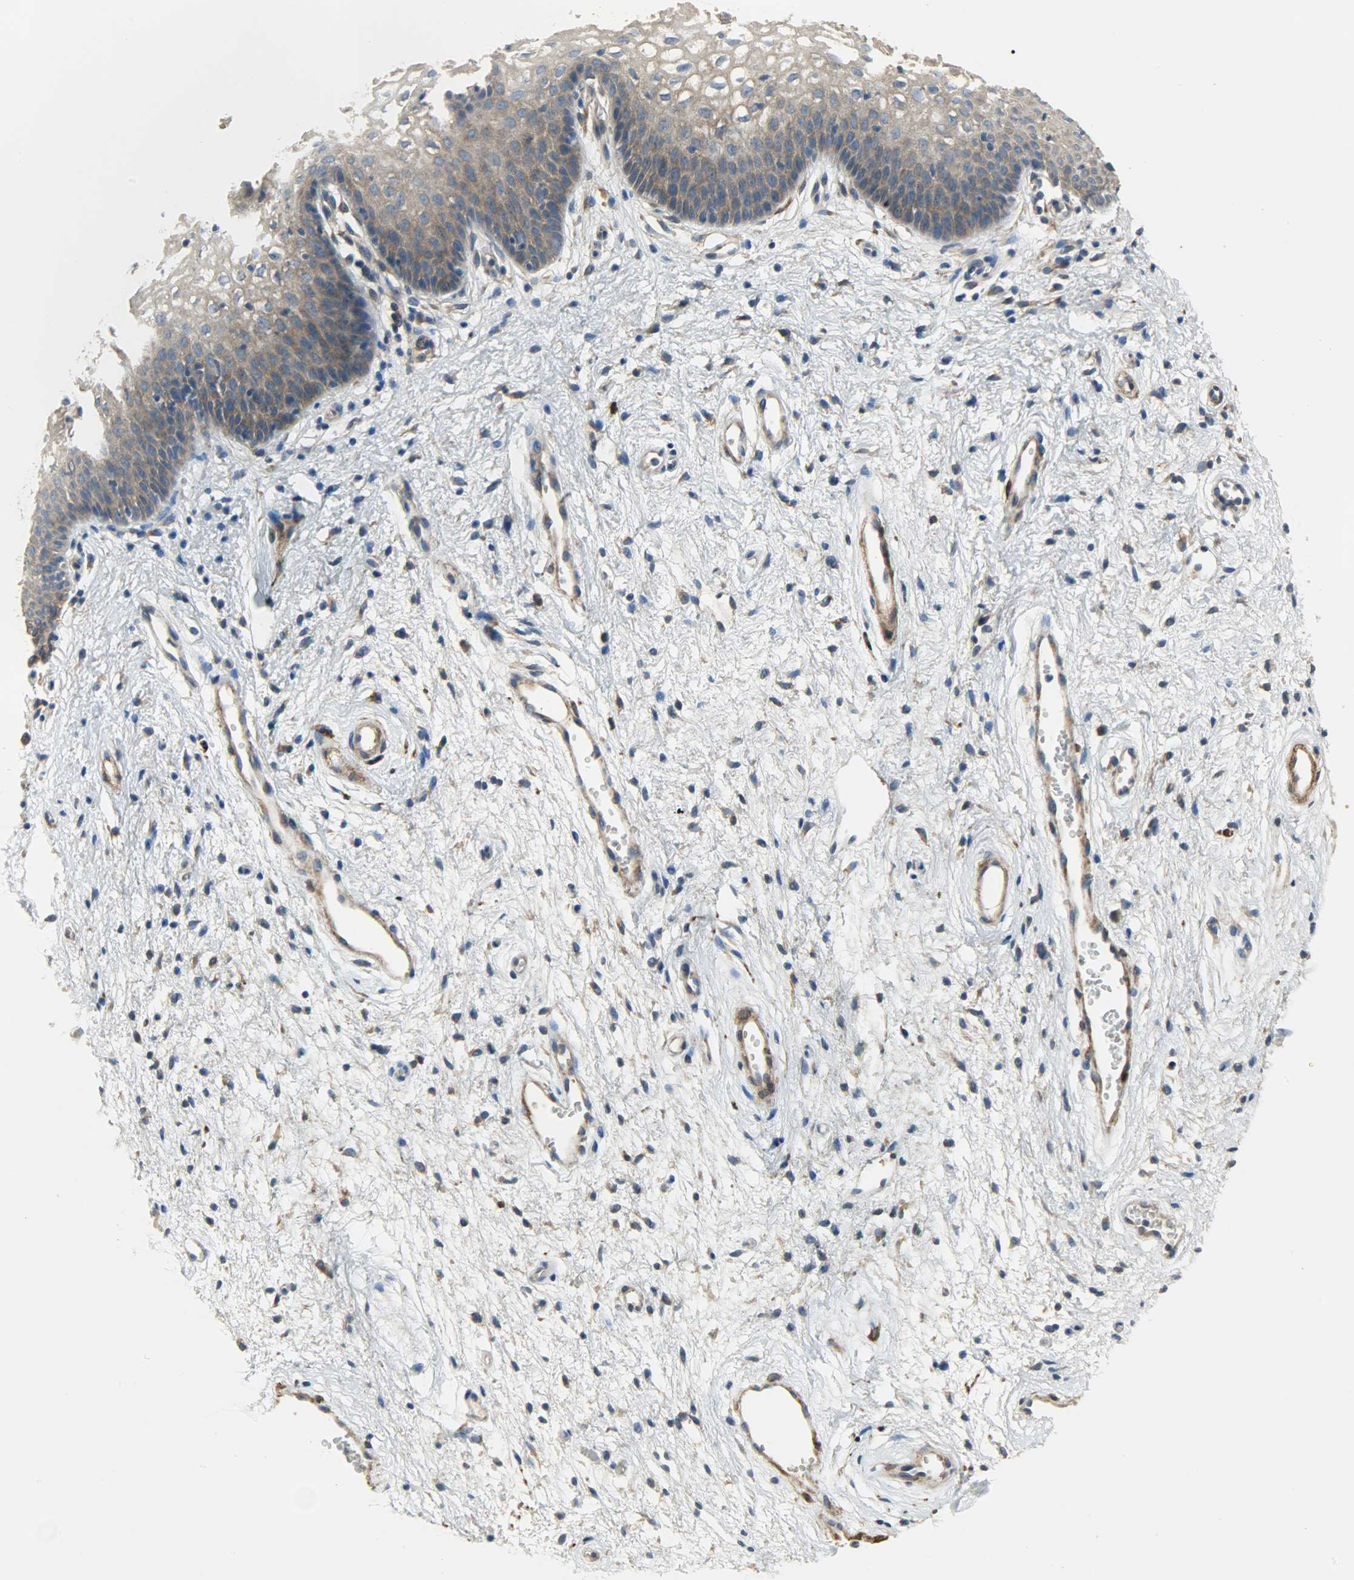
{"staining": {"intensity": "moderate", "quantity": ">75%", "location": "cytoplasmic/membranous"}, "tissue": "vagina", "cell_type": "Squamous epithelial cells", "image_type": "normal", "snomed": [{"axis": "morphology", "description": "Normal tissue, NOS"}, {"axis": "topography", "description": "Vagina"}], "caption": "An image showing moderate cytoplasmic/membranous positivity in about >75% of squamous epithelial cells in unremarkable vagina, as visualized by brown immunohistochemical staining.", "gene": "C1orf198", "patient": {"sex": "female", "age": 34}}